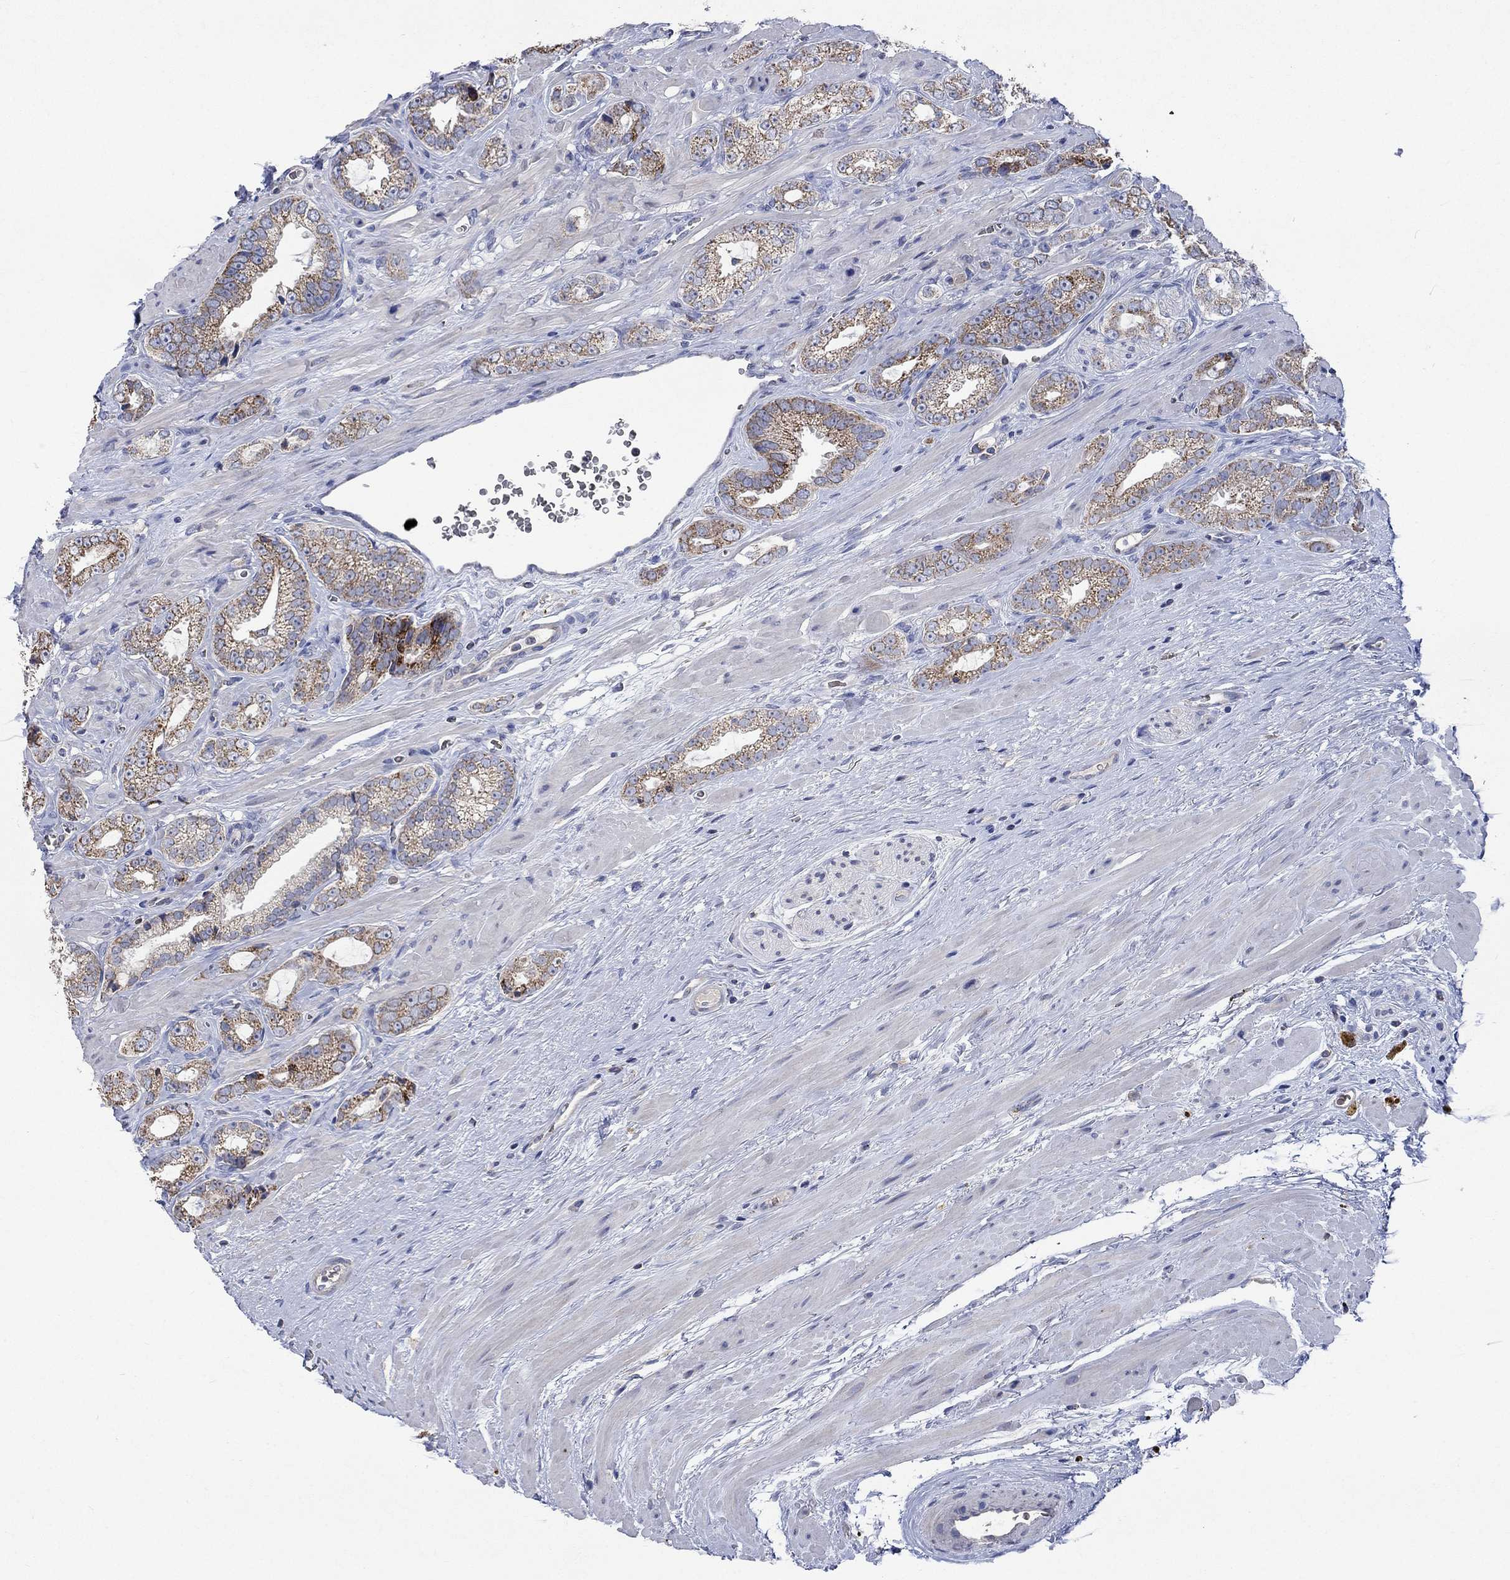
{"staining": {"intensity": "moderate", "quantity": ">75%", "location": "cytoplasmic/membranous"}, "tissue": "prostate cancer", "cell_type": "Tumor cells", "image_type": "cancer", "snomed": [{"axis": "morphology", "description": "Adenocarcinoma, NOS"}, {"axis": "topography", "description": "Prostate"}], "caption": "An immunohistochemistry (IHC) histopathology image of tumor tissue is shown. Protein staining in brown highlights moderate cytoplasmic/membranous positivity in prostate cancer within tumor cells.", "gene": "UGT8", "patient": {"sex": "male", "age": 67}}